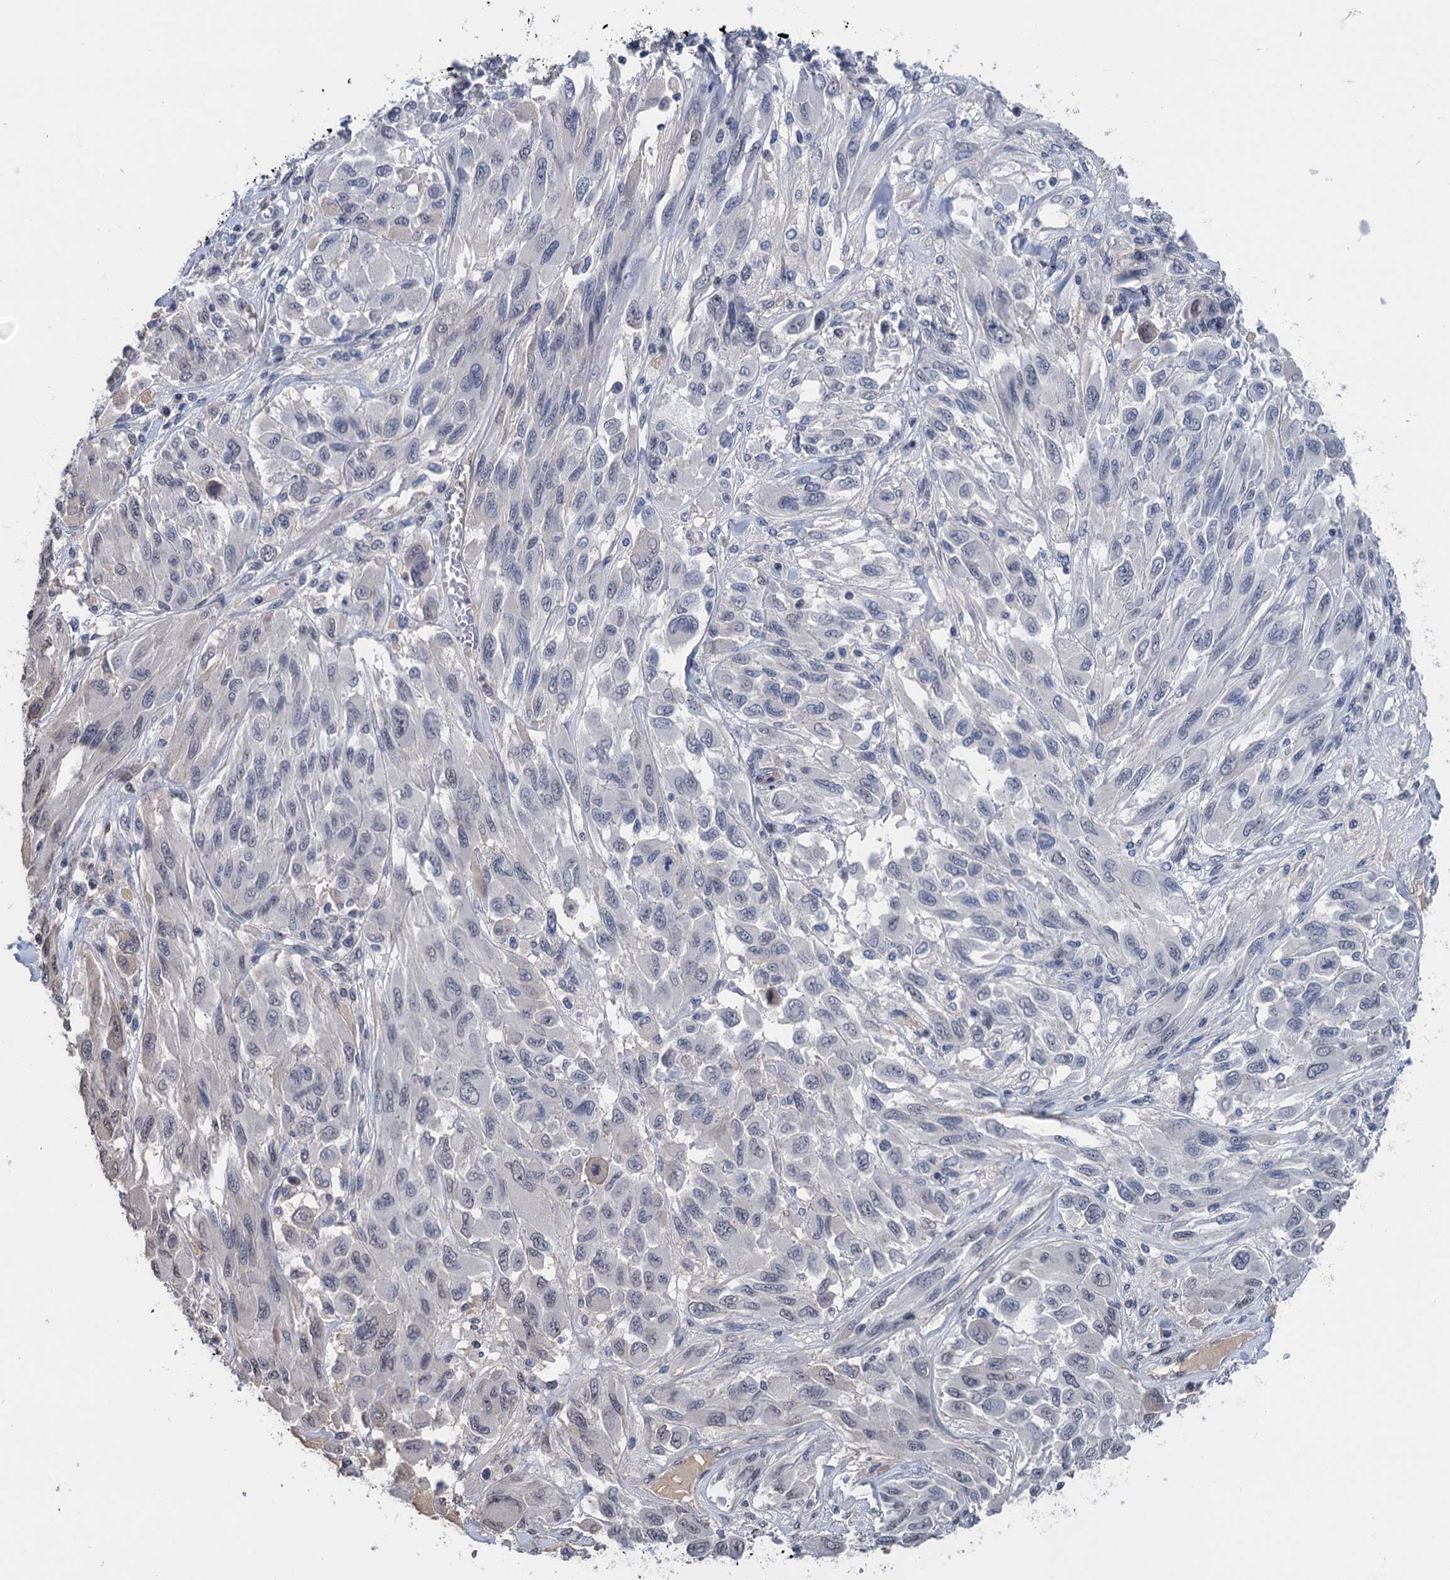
{"staining": {"intensity": "negative", "quantity": "none", "location": "none"}, "tissue": "melanoma", "cell_type": "Tumor cells", "image_type": "cancer", "snomed": [{"axis": "morphology", "description": "Malignant melanoma, NOS"}, {"axis": "topography", "description": "Skin"}], "caption": "The micrograph exhibits no significant staining in tumor cells of malignant melanoma. (Brightfield microscopy of DAB IHC at high magnification).", "gene": "ART5", "patient": {"sex": "female", "age": 91}}